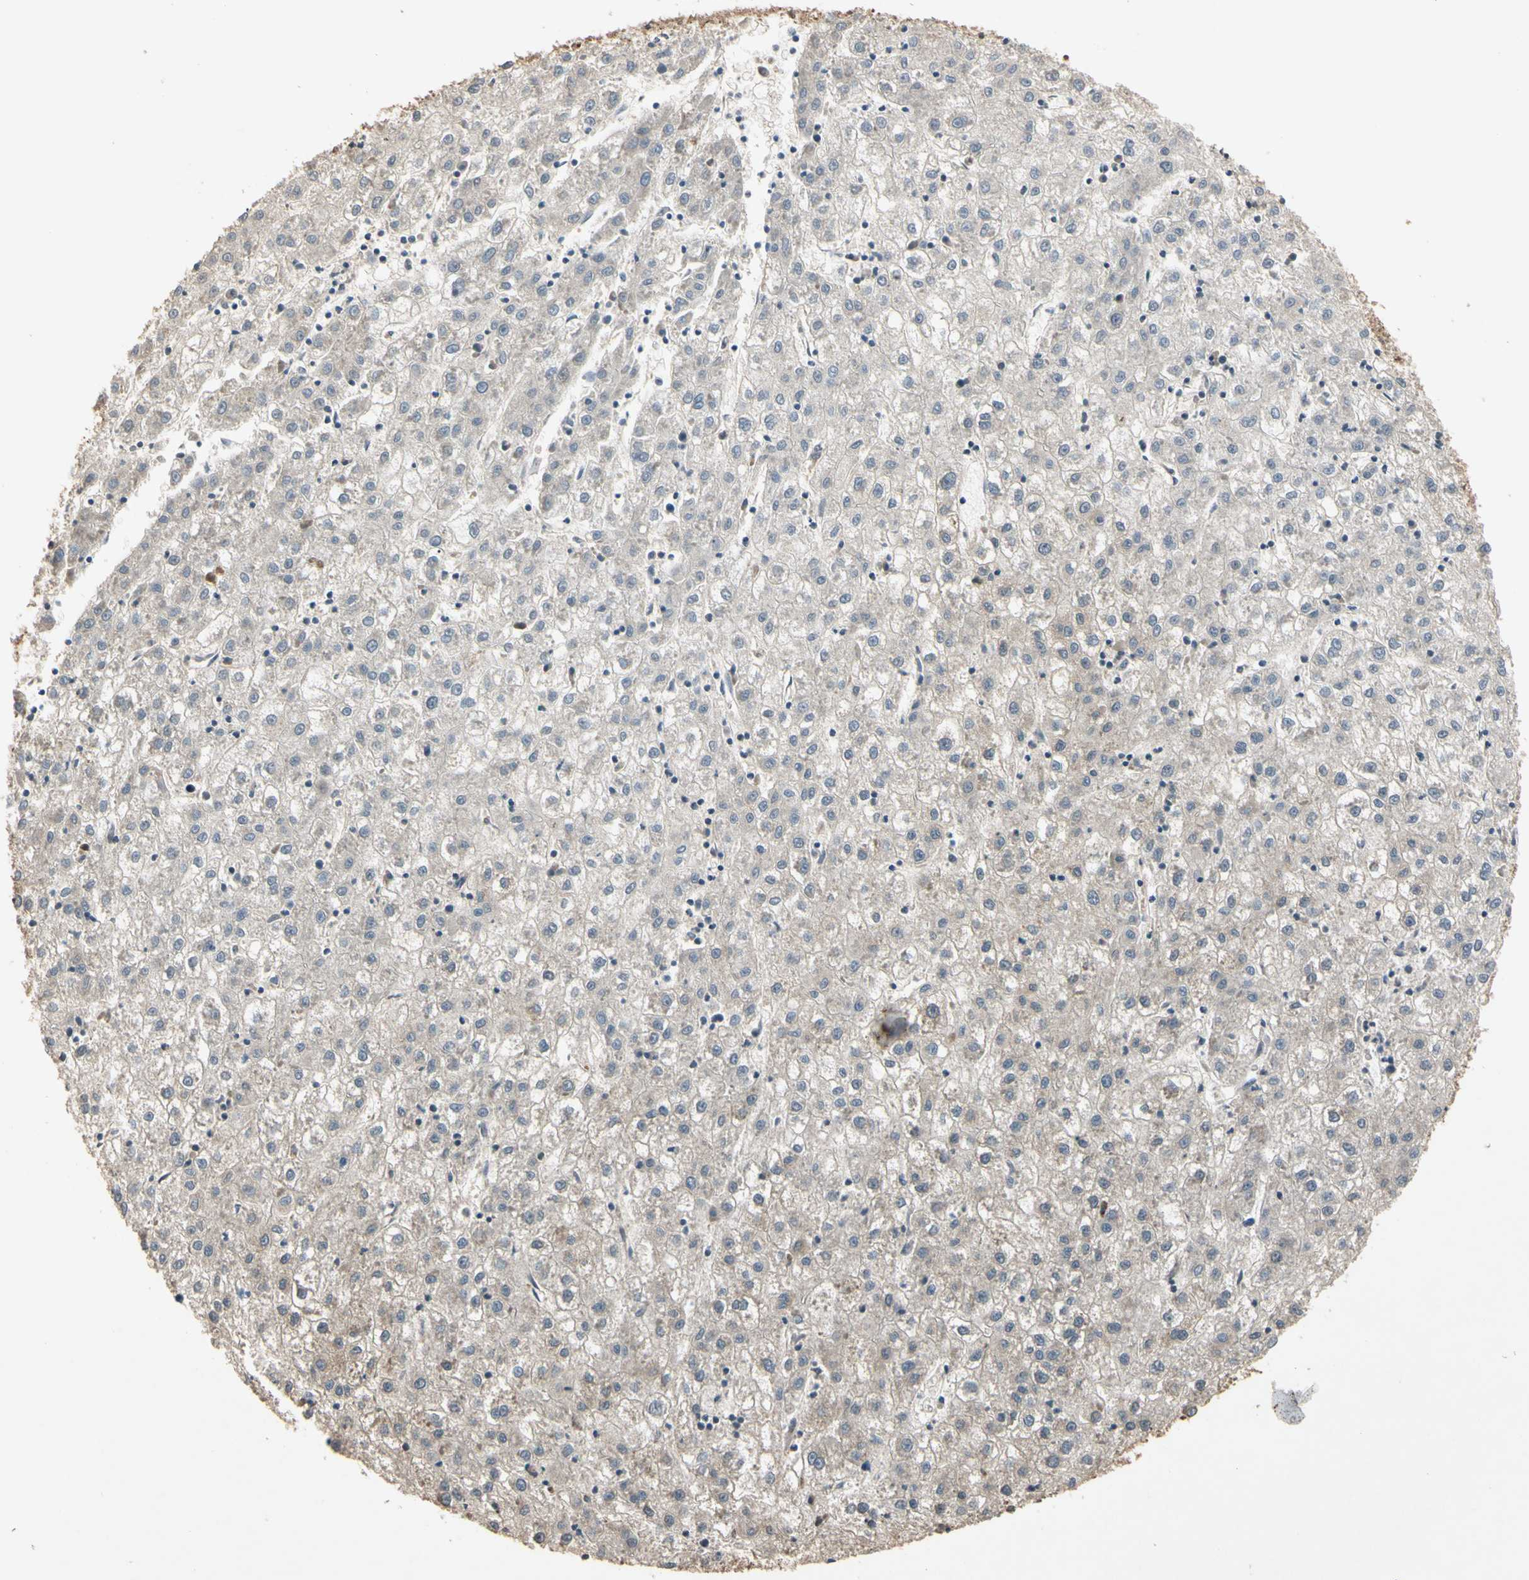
{"staining": {"intensity": "weak", "quantity": ">75%", "location": "cytoplasmic/membranous"}, "tissue": "liver cancer", "cell_type": "Tumor cells", "image_type": "cancer", "snomed": [{"axis": "morphology", "description": "Carcinoma, Hepatocellular, NOS"}, {"axis": "topography", "description": "Liver"}], "caption": "Weak cytoplasmic/membranous staining is appreciated in approximately >75% of tumor cells in liver hepatocellular carcinoma.", "gene": "PRDX5", "patient": {"sex": "male", "age": 72}}